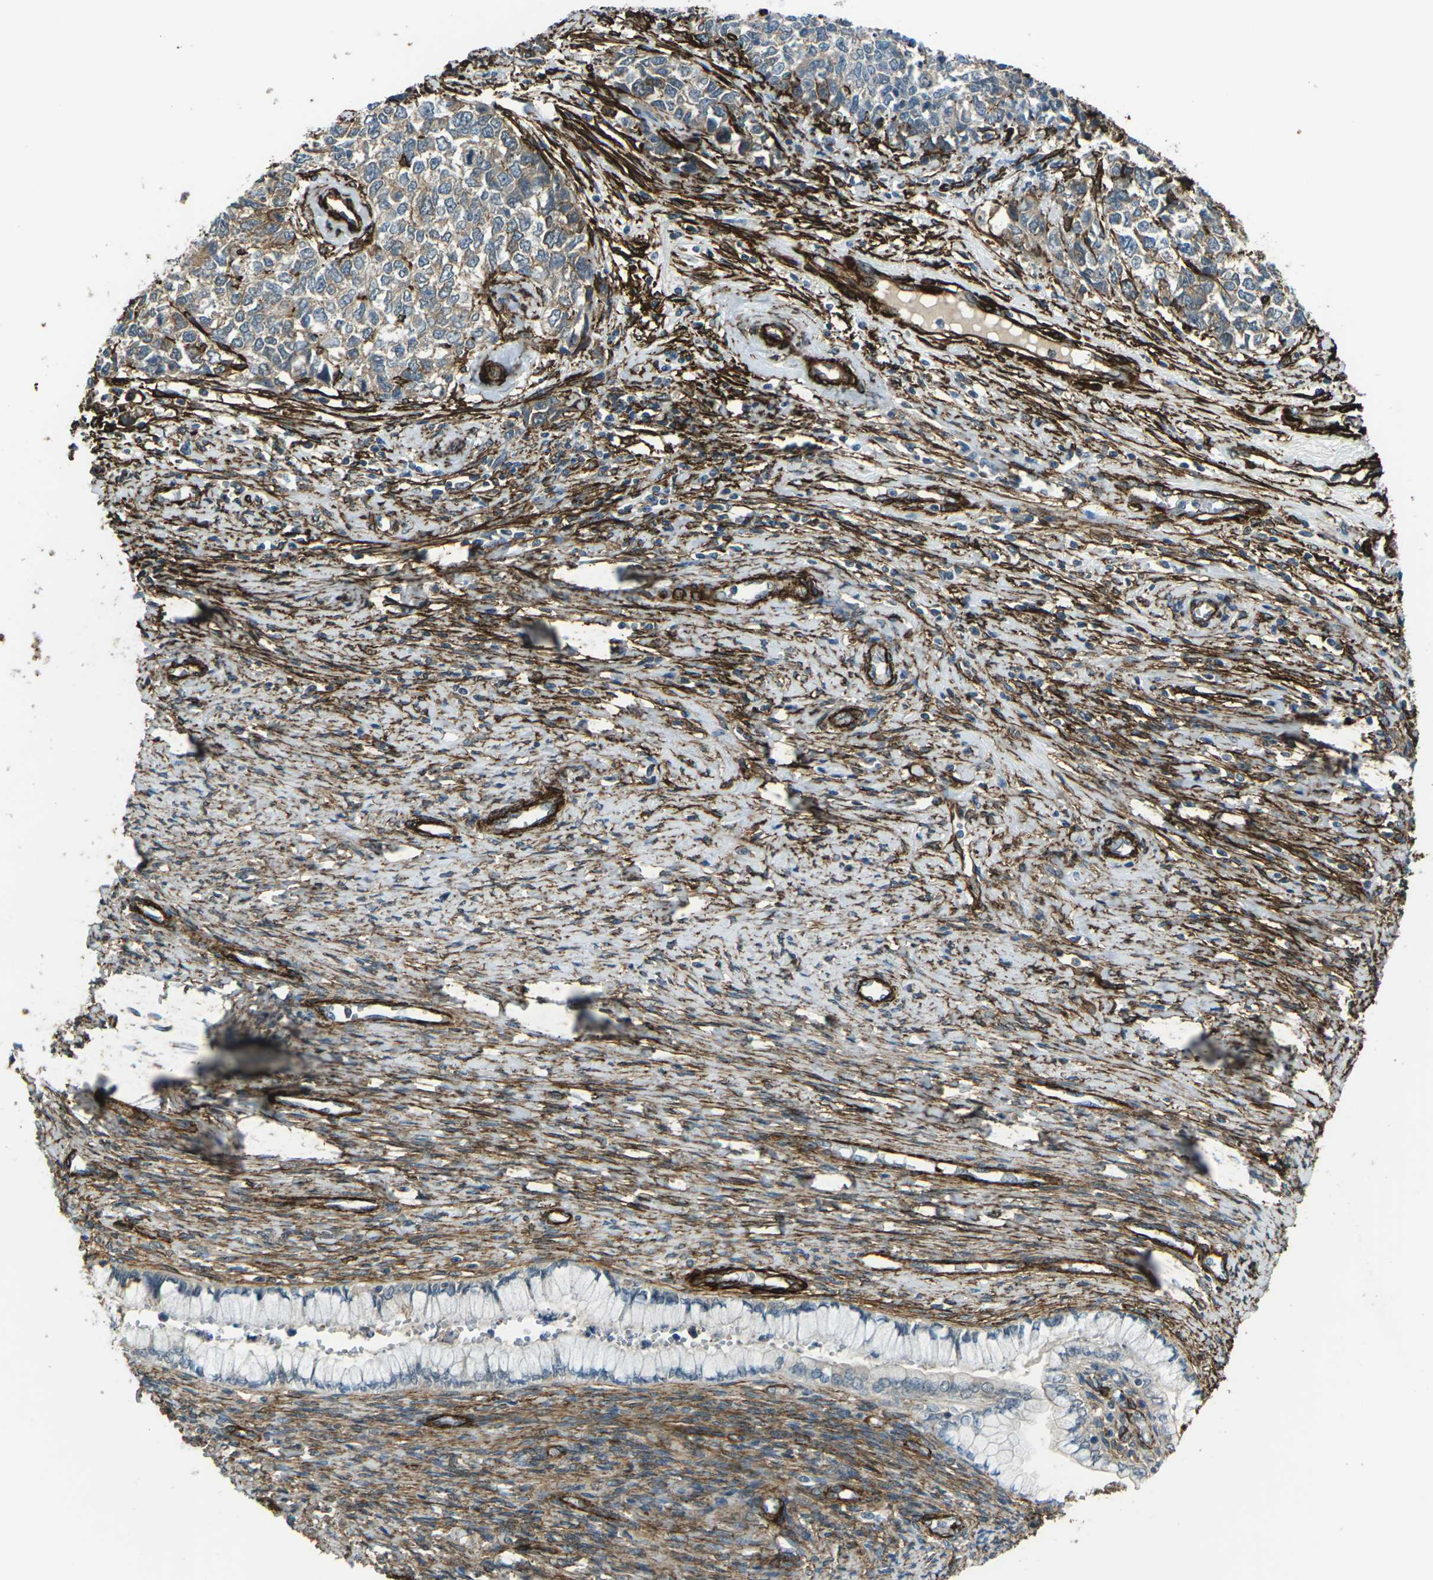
{"staining": {"intensity": "moderate", "quantity": "<25%", "location": "cytoplasmic/membranous"}, "tissue": "cervical cancer", "cell_type": "Tumor cells", "image_type": "cancer", "snomed": [{"axis": "morphology", "description": "Squamous cell carcinoma, NOS"}, {"axis": "topography", "description": "Cervix"}], "caption": "Cervical cancer (squamous cell carcinoma) stained with a brown dye displays moderate cytoplasmic/membranous positive positivity in about <25% of tumor cells.", "gene": "GRAMD1C", "patient": {"sex": "female", "age": 63}}